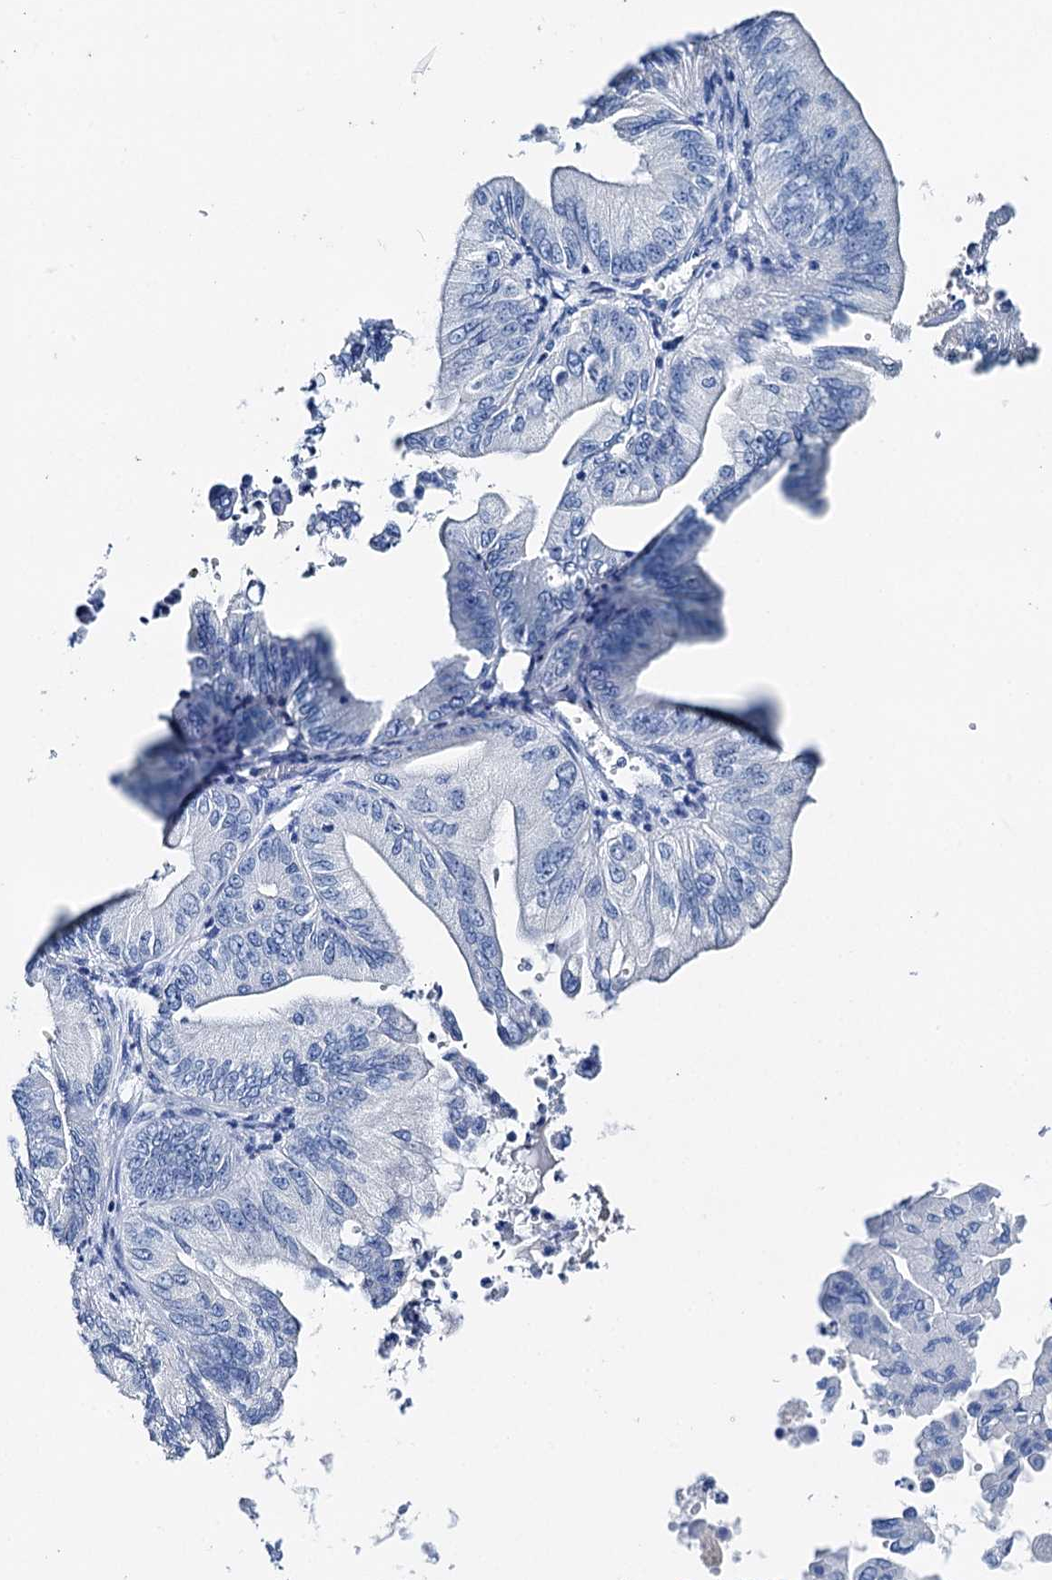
{"staining": {"intensity": "negative", "quantity": "none", "location": "none"}, "tissue": "ovarian cancer", "cell_type": "Tumor cells", "image_type": "cancer", "snomed": [{"axis": "morphology", "description": "Cystadenocarcinoma, mucinous, NOS"}, {"axis": "topography", "description": "Ovary"}], "caption": "Tumor cells show no significant staining in ovarian cancer (mucinous cystadenocarcinoma).", "gene": "BRINP1", "patient": {"sex": "female", "age": 71}}